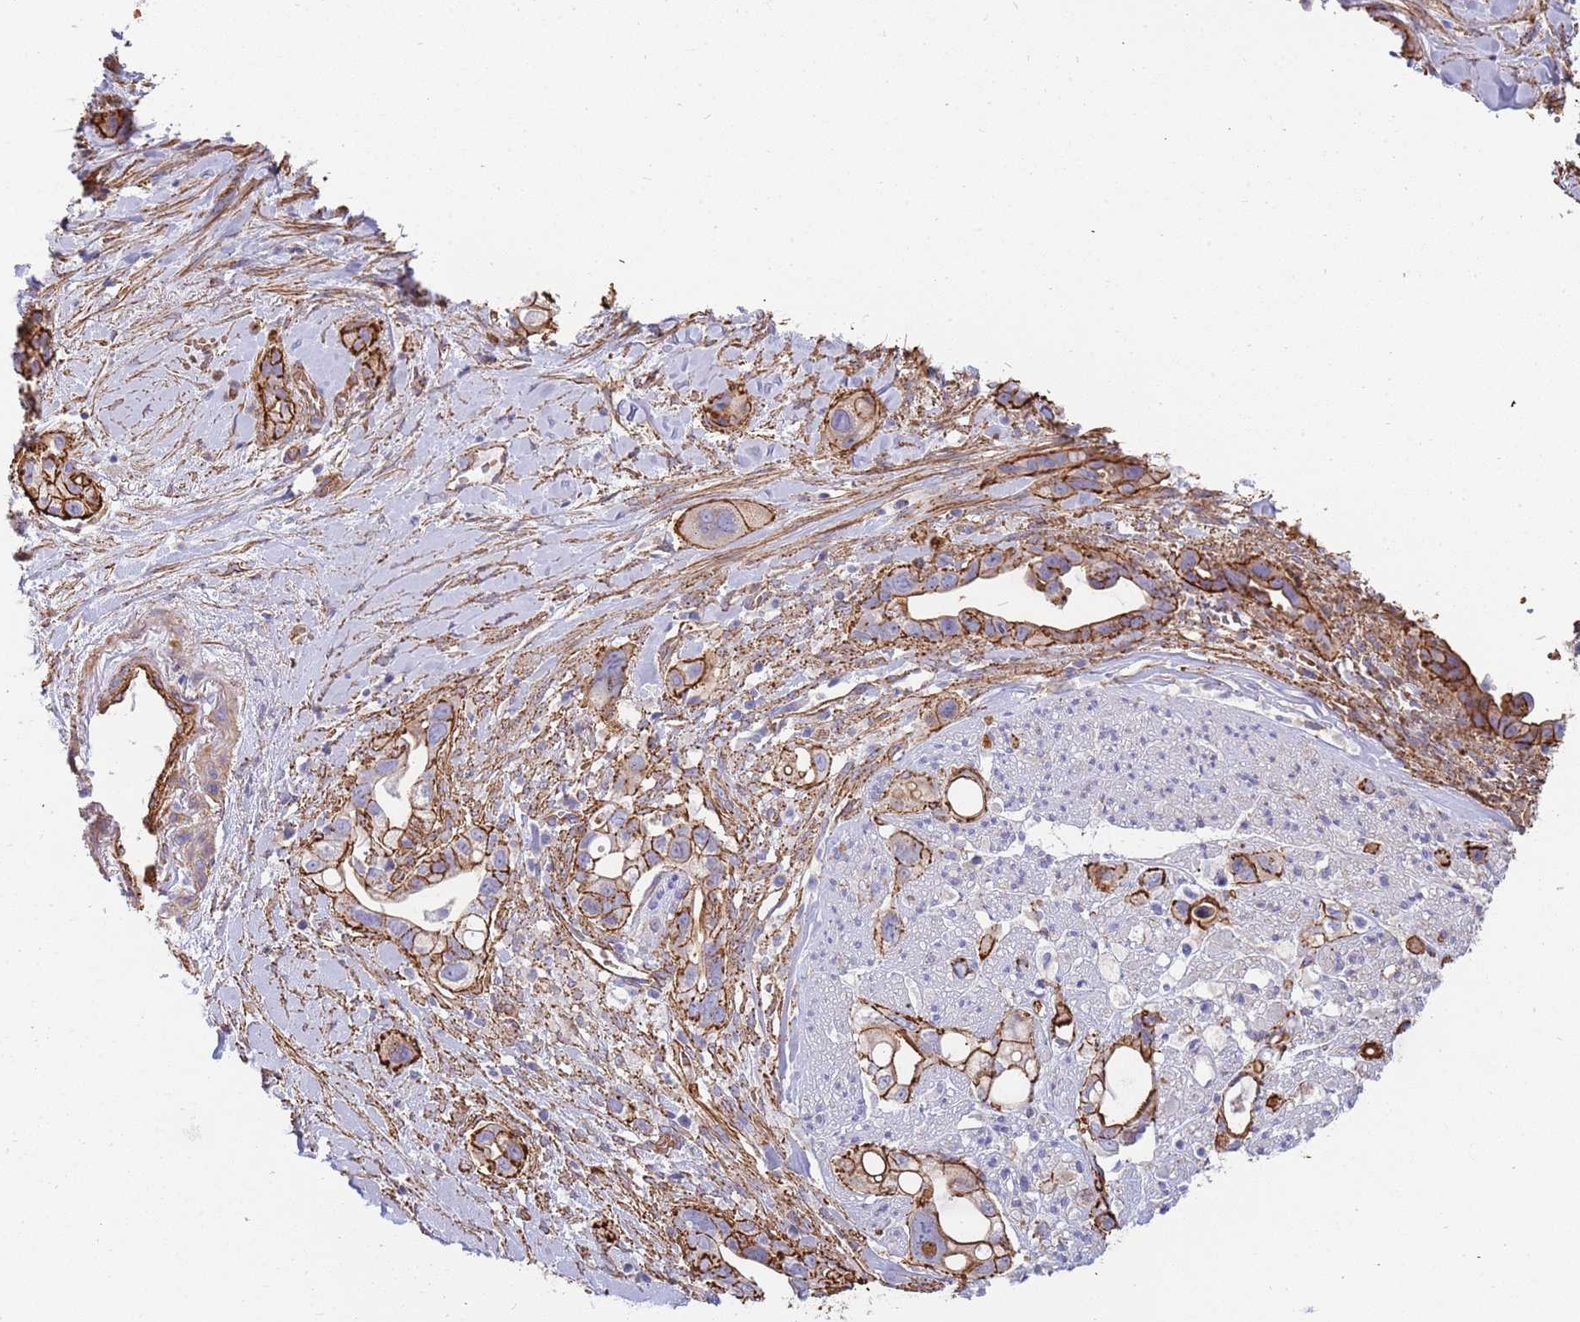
{"staining": {"intensity": "strong", "quantity": ">75%", "location": "cytoplasmic/membranous"}, "tissue": "pancreatic cancer", "cell_type": "Tumor cells", "image_type": "cancer", "snomed": [{"axis": "morphology", "description": "Adenocarcinoma, NOS"}, {"axis": "topography", "description": "Pancreas"}], "caption": "IHC staining of adenocarcinoma (pancreatic), which demonstrates high levels of strong cytoplasmic/membranous positivity in approximately >75% of tumor cells indicating strong cytoplasmic/membranous protein staining. The staining was performed using DAB (3,3'-diaminobenzidine) (brown) for protein detection and nuclei were counterstained in hematoxylin (blue).", "gene": "GFRAL", "patient": {"sex": "male", "age": 44}}